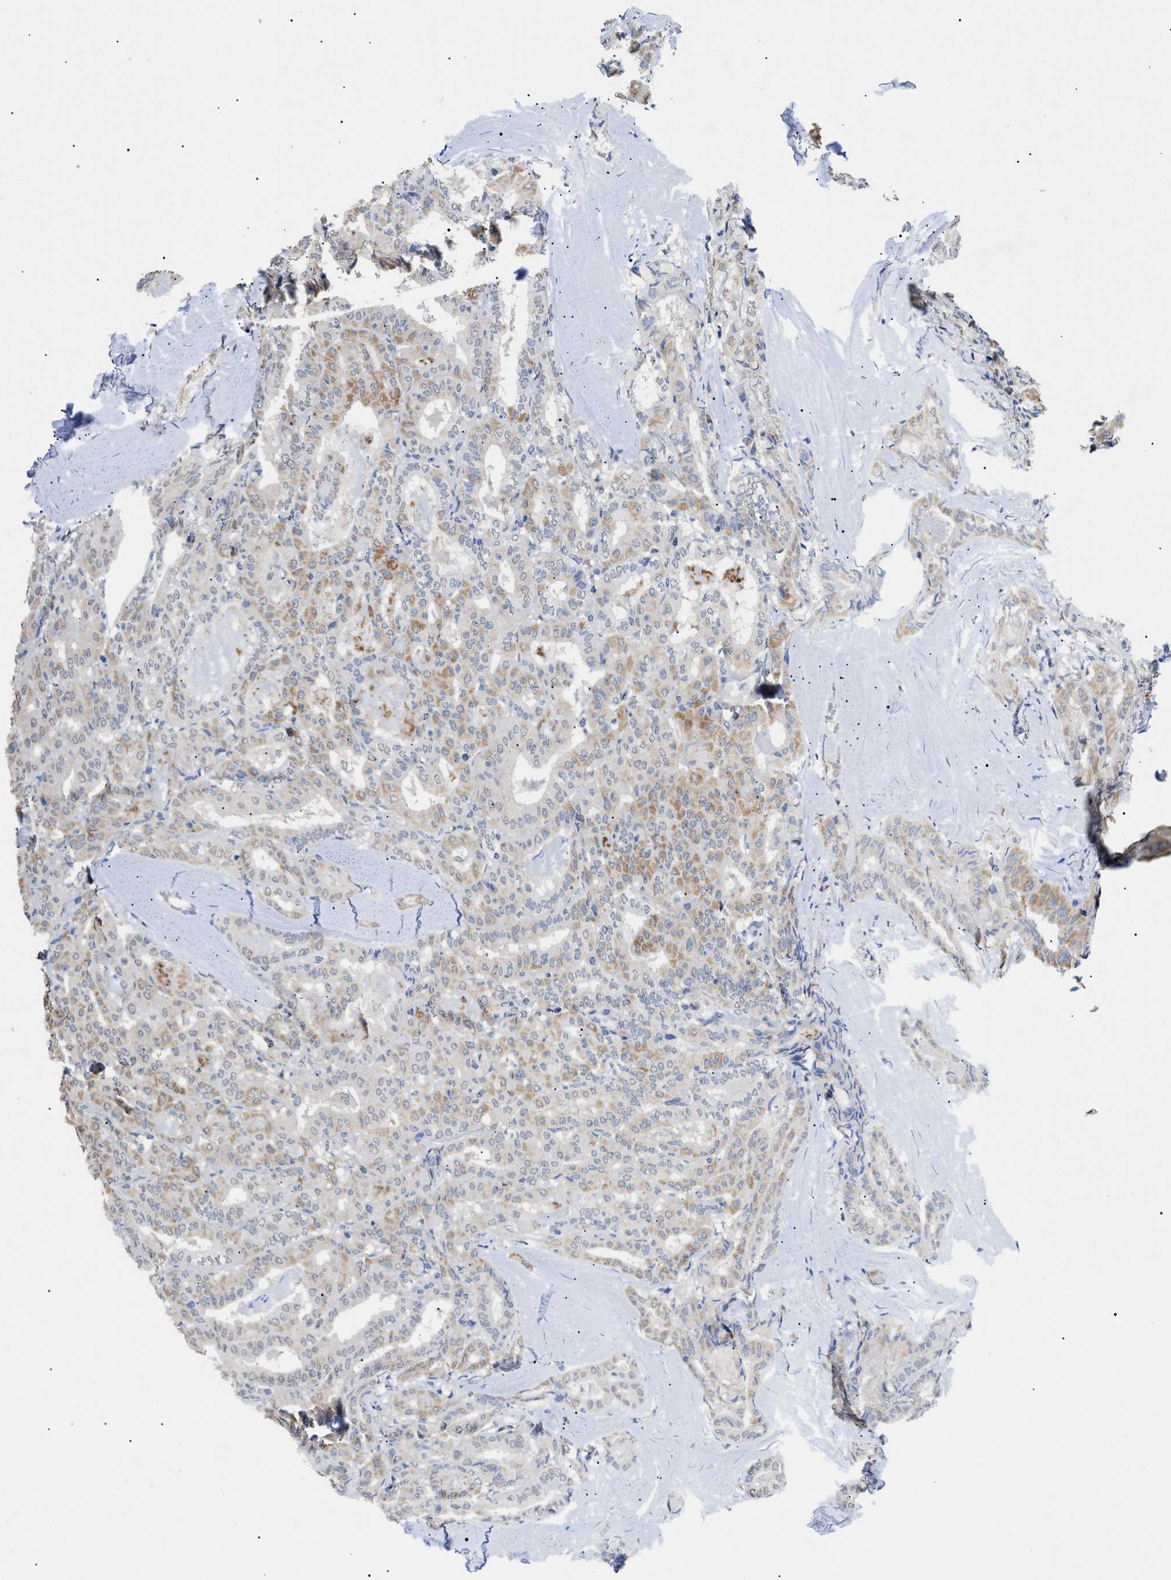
{"staining": {"intensity": "weak", "quantity": "<25%", "location": "cytoplasmic/membranous"}, "tissue": "thyroid cancer", "cell_type": "Tumor cells", "image_type": "cancer", "snomed": [{"axis": "morphology", "description": "Papillary adenocarcinoma, NOS"}, {"axis": "topography", "description": "Thyroid gland"}], "caption": "High power microscopy micrograph of an immunohistochemistry histopathology image of thyroid cancer, revealing no significant expression in tumor cells.", "gene": "SFXN5", "patient": {"sex": "female", "age": 42}}